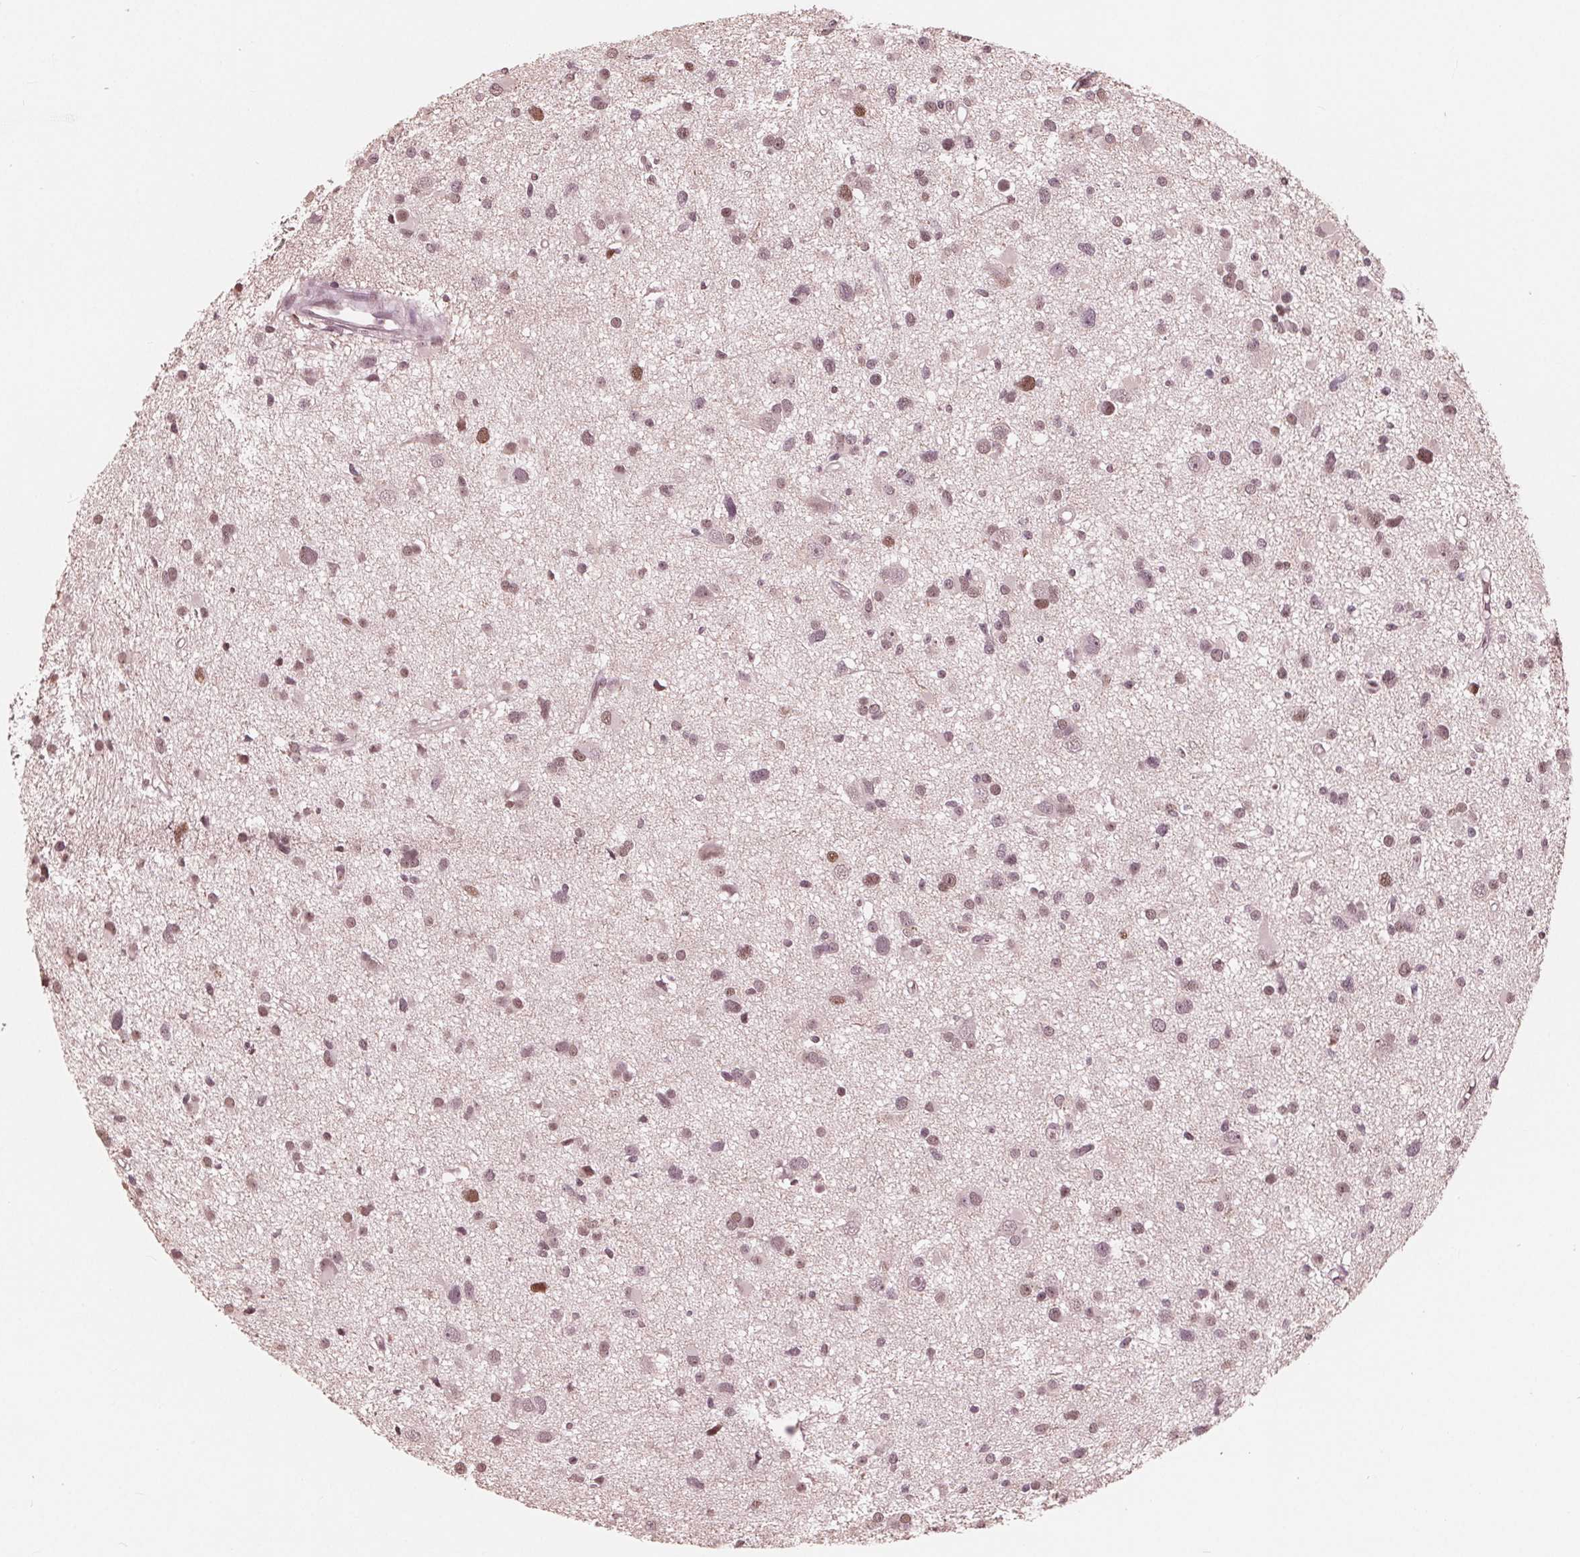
{"staining": {"intensity": "weak", "quantity": "25%-75%", "location": "nuclear"}, "tissue": "glioma", "cell_type": "Tumor cells", "image_type": "cancer", "snomed": [{"axis": "morphology", "description": "Glioma, malignant, High grade"}, {"axis": "topography", "description": "Brain"}], "caption": "About 25%-75% of tumor cells in glioma exhibit weak nuclear protein staining as visualized by brown immunohistochemical staining.", "gene": "HIRIP3", "patient": {"sex": "male", "age": 54}}